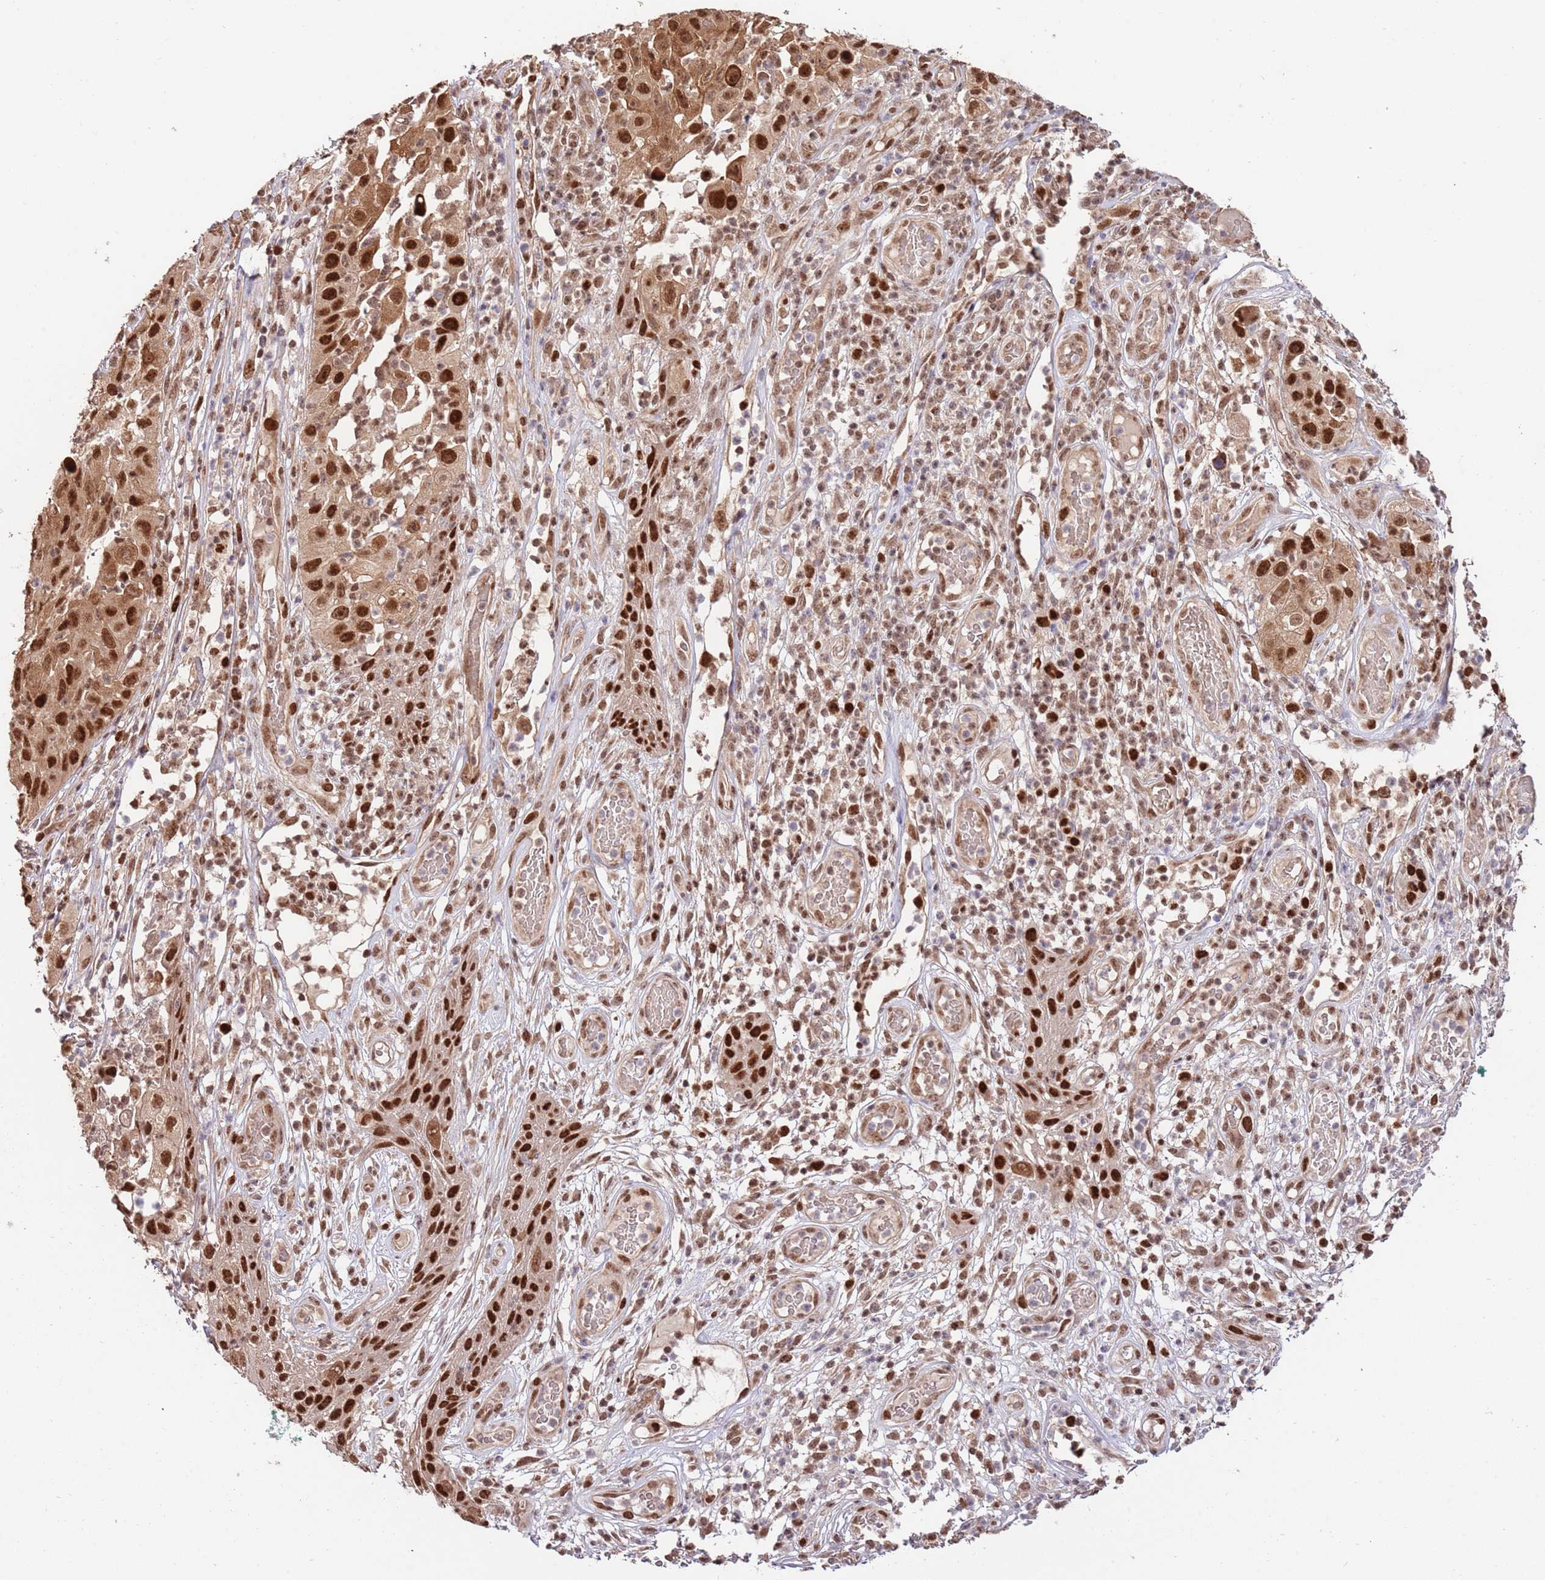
{"staining": {"intensity": "strong", "quantity": ">75%", "location": "cytoplasmic/membranous,nuclear"}, "tissue": "skin cancer", "cell_type": "Tumor cells", "image_type": "cancer", "snomed": [{"axis": "morphology", "description": "Squamous cell carcinoma, NOS"}, {"axis": "topography", "description": "Skin"}], "caption": "Protein analysis of skin squamous cell carcinoma tissue reveals strong cytoplasmic/membranous and nuclear expression in about >75% of tumor cells.", "gene": "RIF1", "patient": {"sex": "female", "age": 87}}